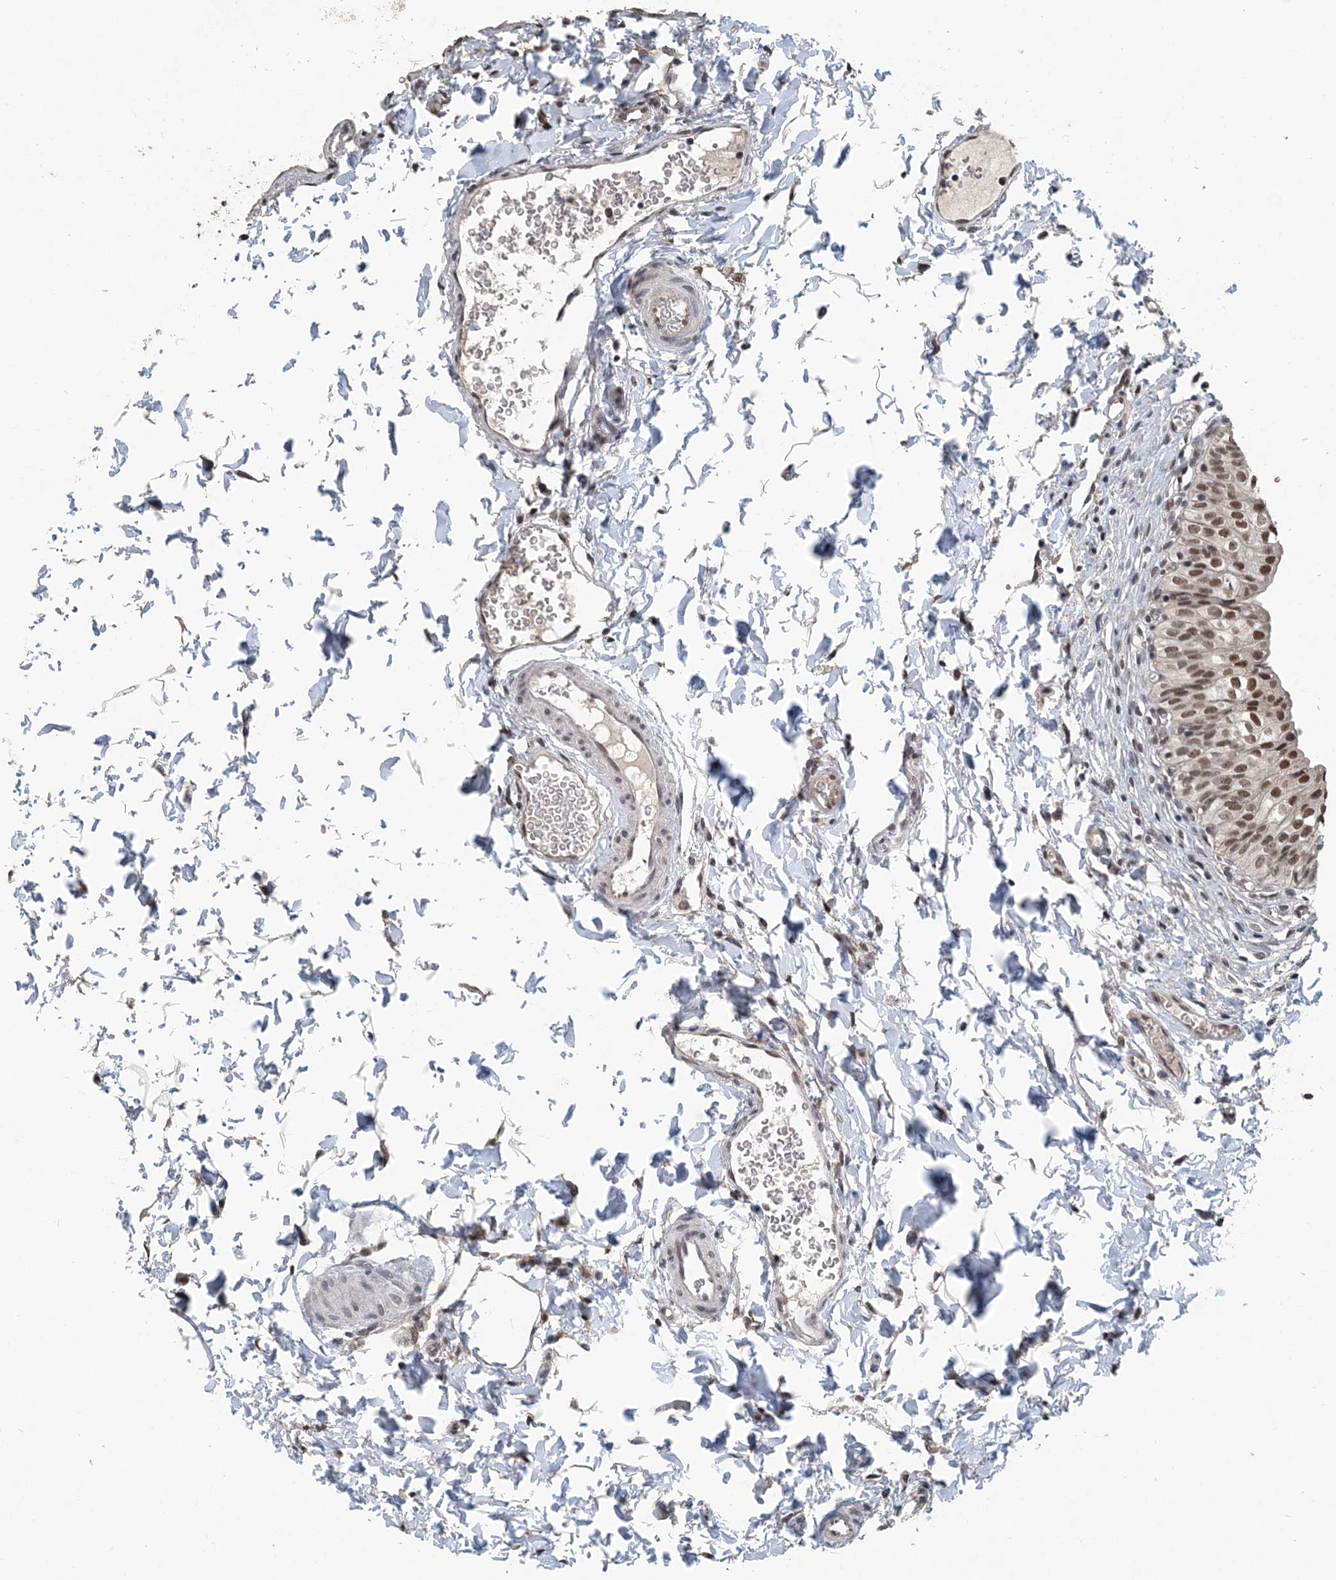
{"staining": {"intensity": "strong", "quantity": ">75%", "location": "nuclear"}, "tissue": "urinary bladder", "cell_type": "Urothelial cells", "image_type": "normal", "snomed": [{"axis": "morphology", "description": "Normal tissue, NOS"}, {"axis": "topography", "description": "Urinary bladder"}], "caption": "Brown immunohistochemical staining in normal human urinary bladder reveals strong nuclear positivity in about >75% of urothelial cells.", "gene": "MBD2", "patient": {"sex": "male", "age": 55}}